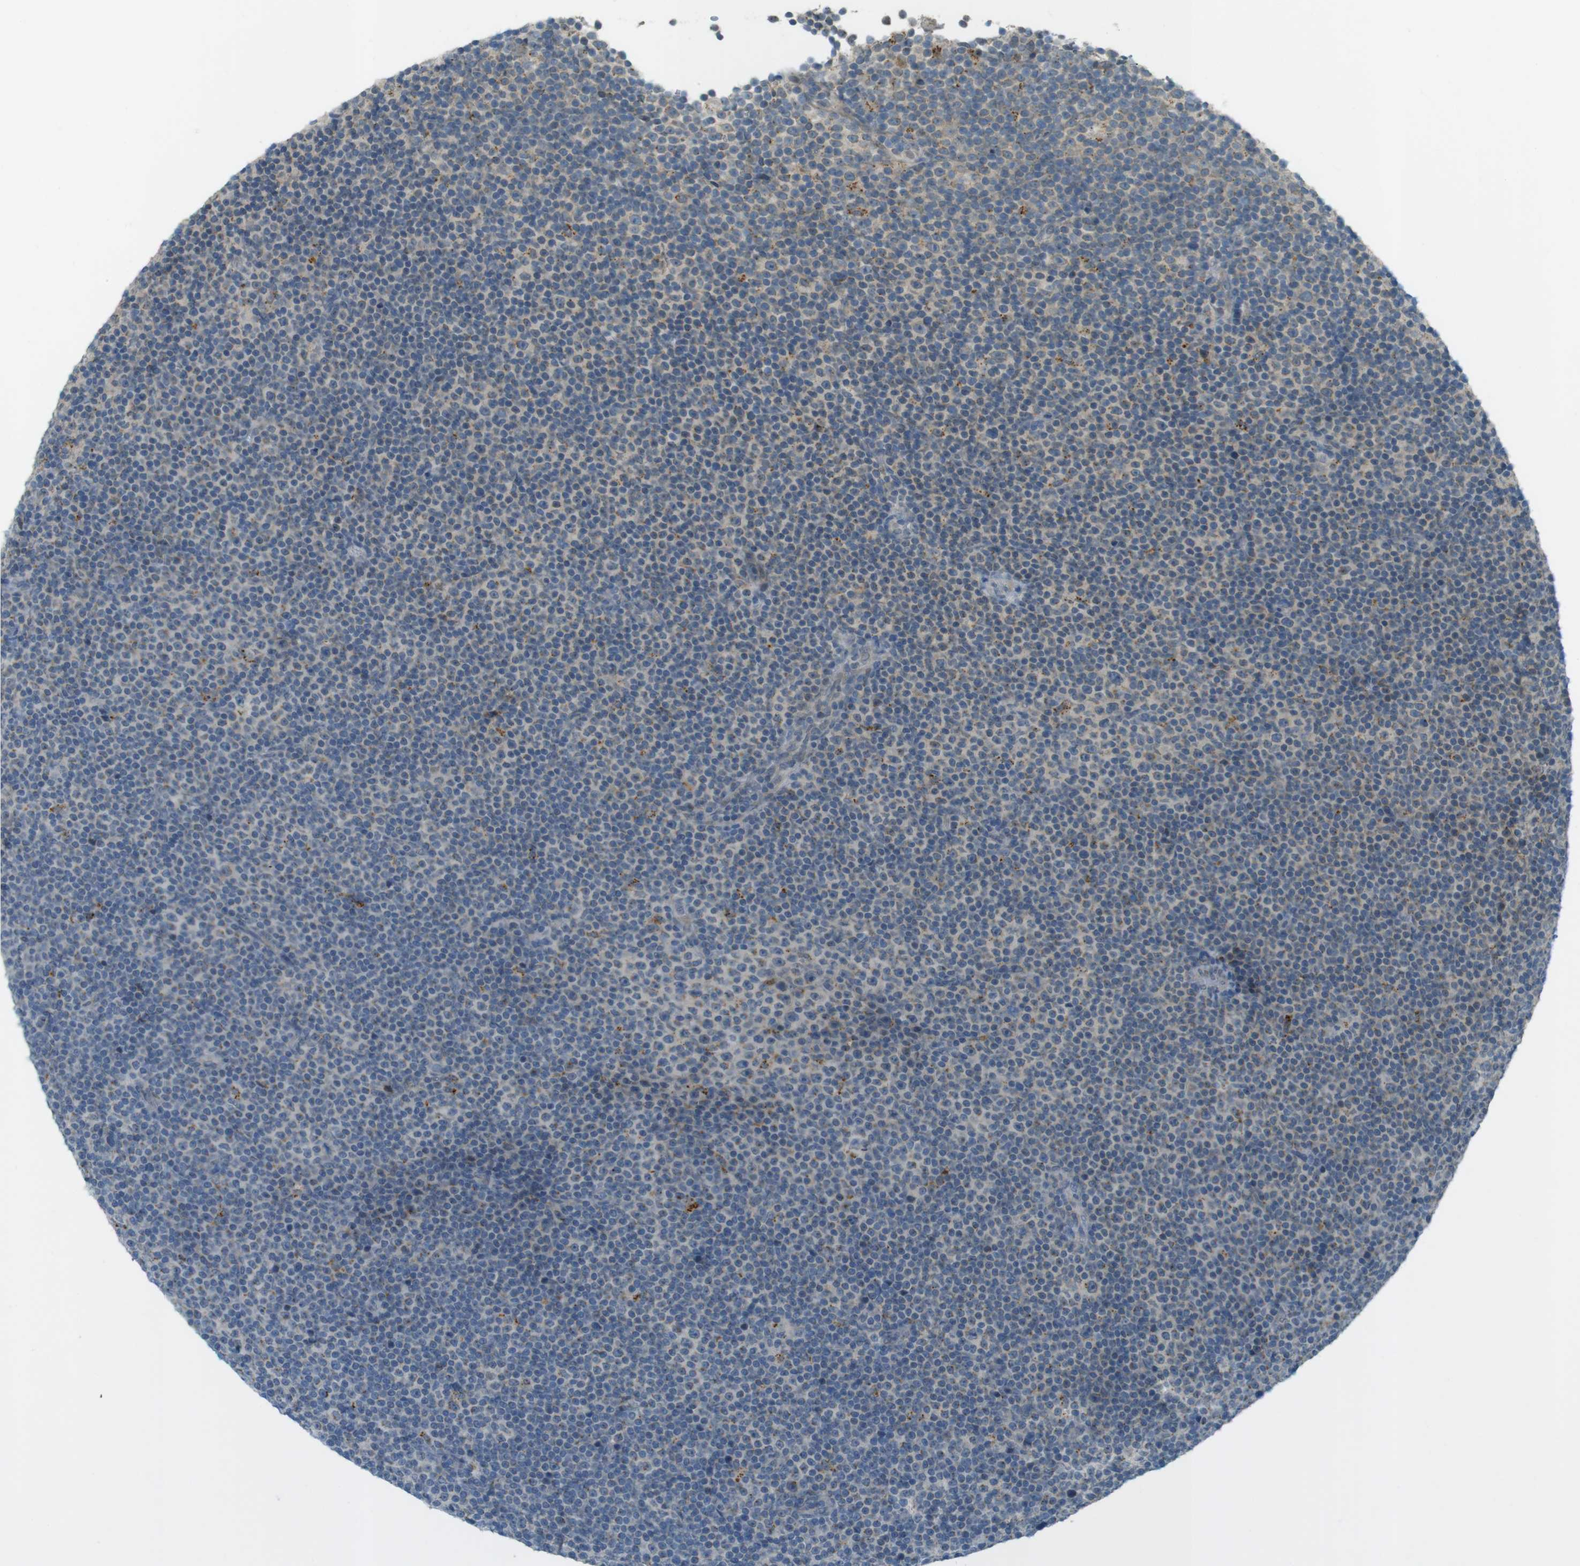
{"staining": {"intensity": "moderate", "quantity": "<25%", "location": "cytoplasmic/membranous"}, "tissue": "lymphoma", "cell_type": "Tumor cells", "image_type": "cancer", "snomed": [{"axis": "morphology", "description": "Malignant lymphoma, non-Hodgkin's type, Low grade"}, {"axis": "topography", "description": "Lymph node"}], "caption": "A brown stain shows moderate cytoplasmic/membranous positivity of a protein in human malignant lymphoma, non-Hodgkin's type (low-grade) tumor cells.", "gene": "UGT8", "patient": {"sex": "female", "age": 67}}